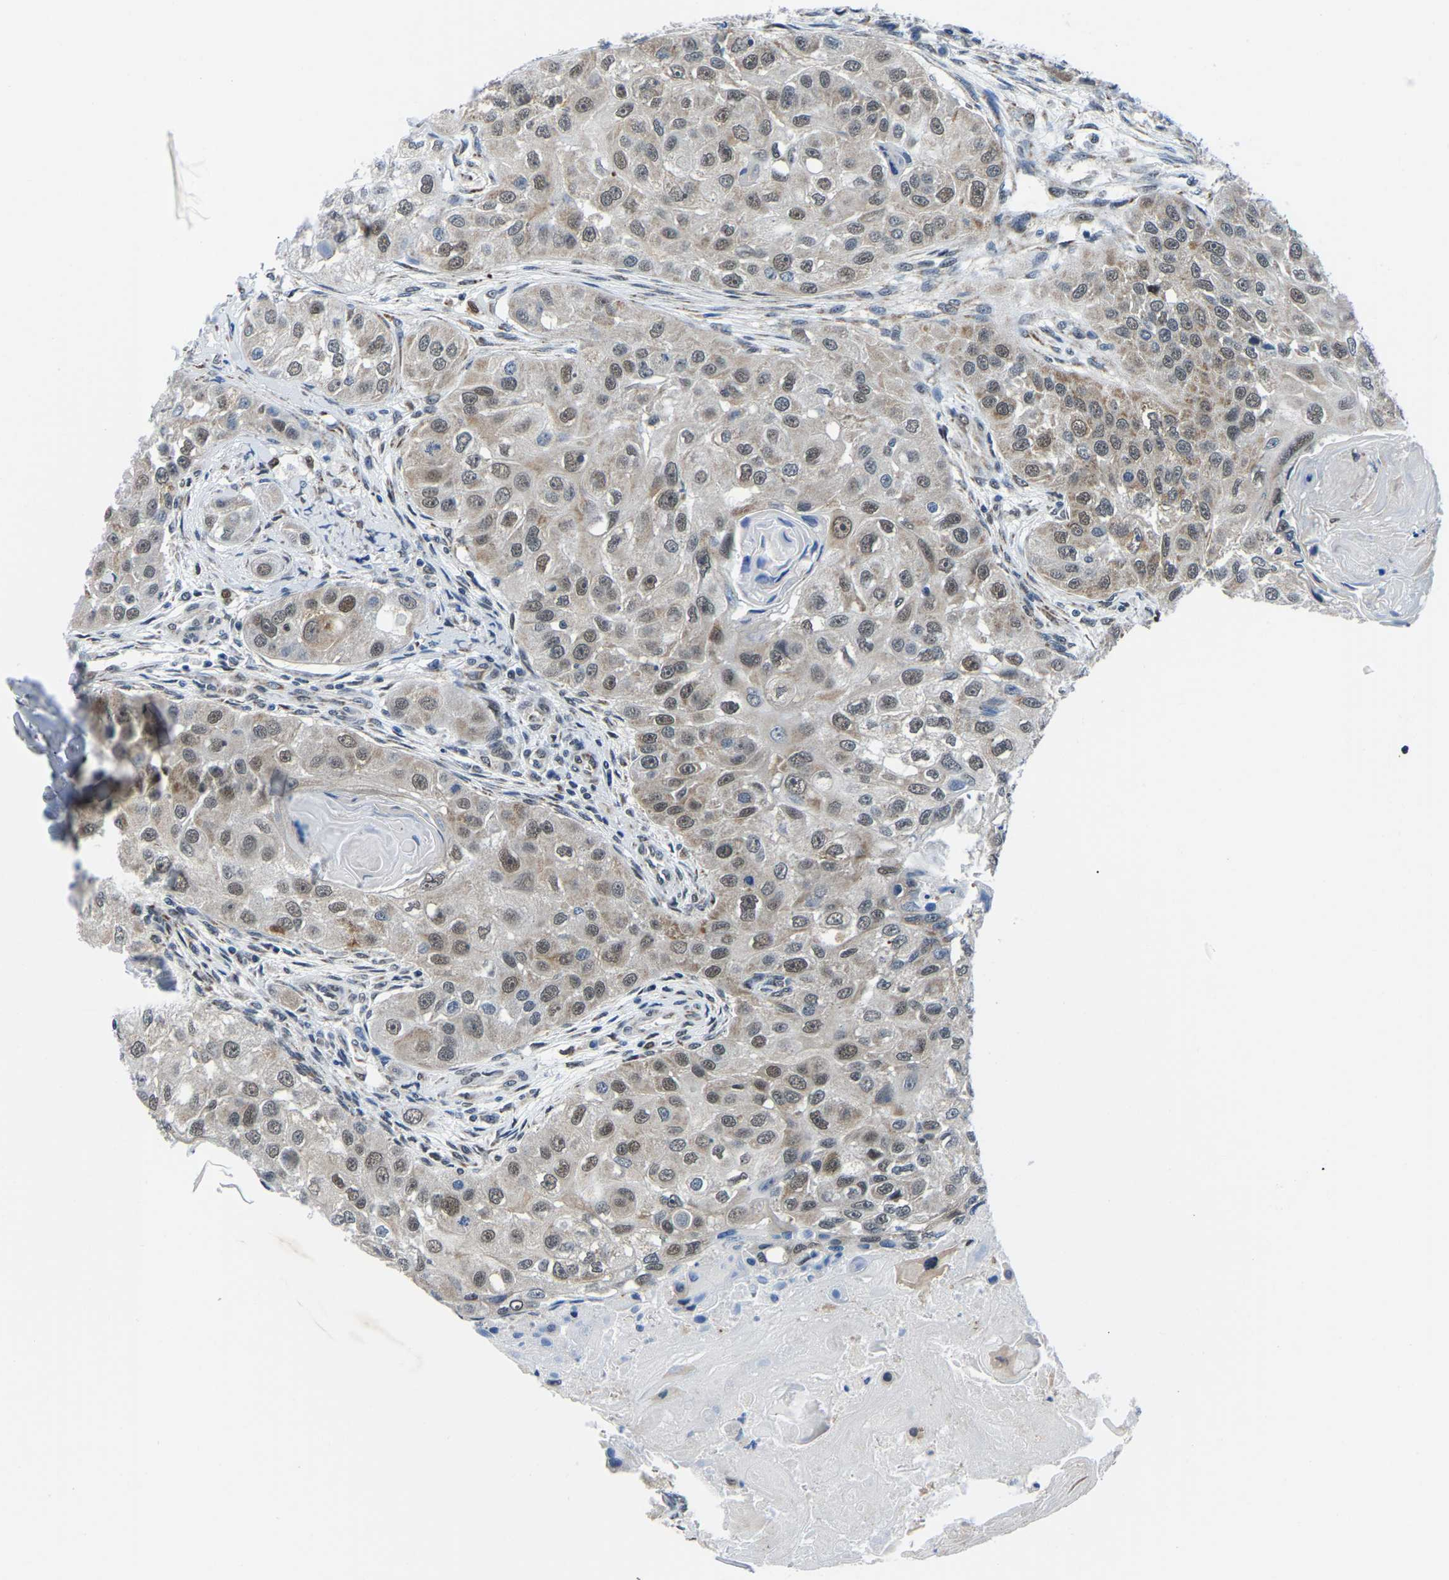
{"staining": {"intensity": "moderate", "quantity": ">75%", "location": "cytoplasmic/membranous,nuclear"}, "tissue": "head and neck cancer", "cell_type": "Tumor cells", "image_type": "cancer", "snomed": [{"axis": "morphology", "description": "Normal tissue, NOS"}, {"axis": "morphology", "description": "Squamous cell carcinoma, NOS"}, {"axis": "topography", "description": "Skeletal muscle"}, {"axis": "topography", "description": "Head-Neck"}], "caption": "The photomicrograph displays staining of squamous cell carcinoma (head and neck), revealing moderate cytoplasmic/membranous and nuclear protein positivity (brown color) within tumor cells. Immunohistochemistry (ihc) stains the protein in brown and the nuclei are stained blue.", "gene": "BNIP3L", "patient": {"sex": "male", "age": 51}}